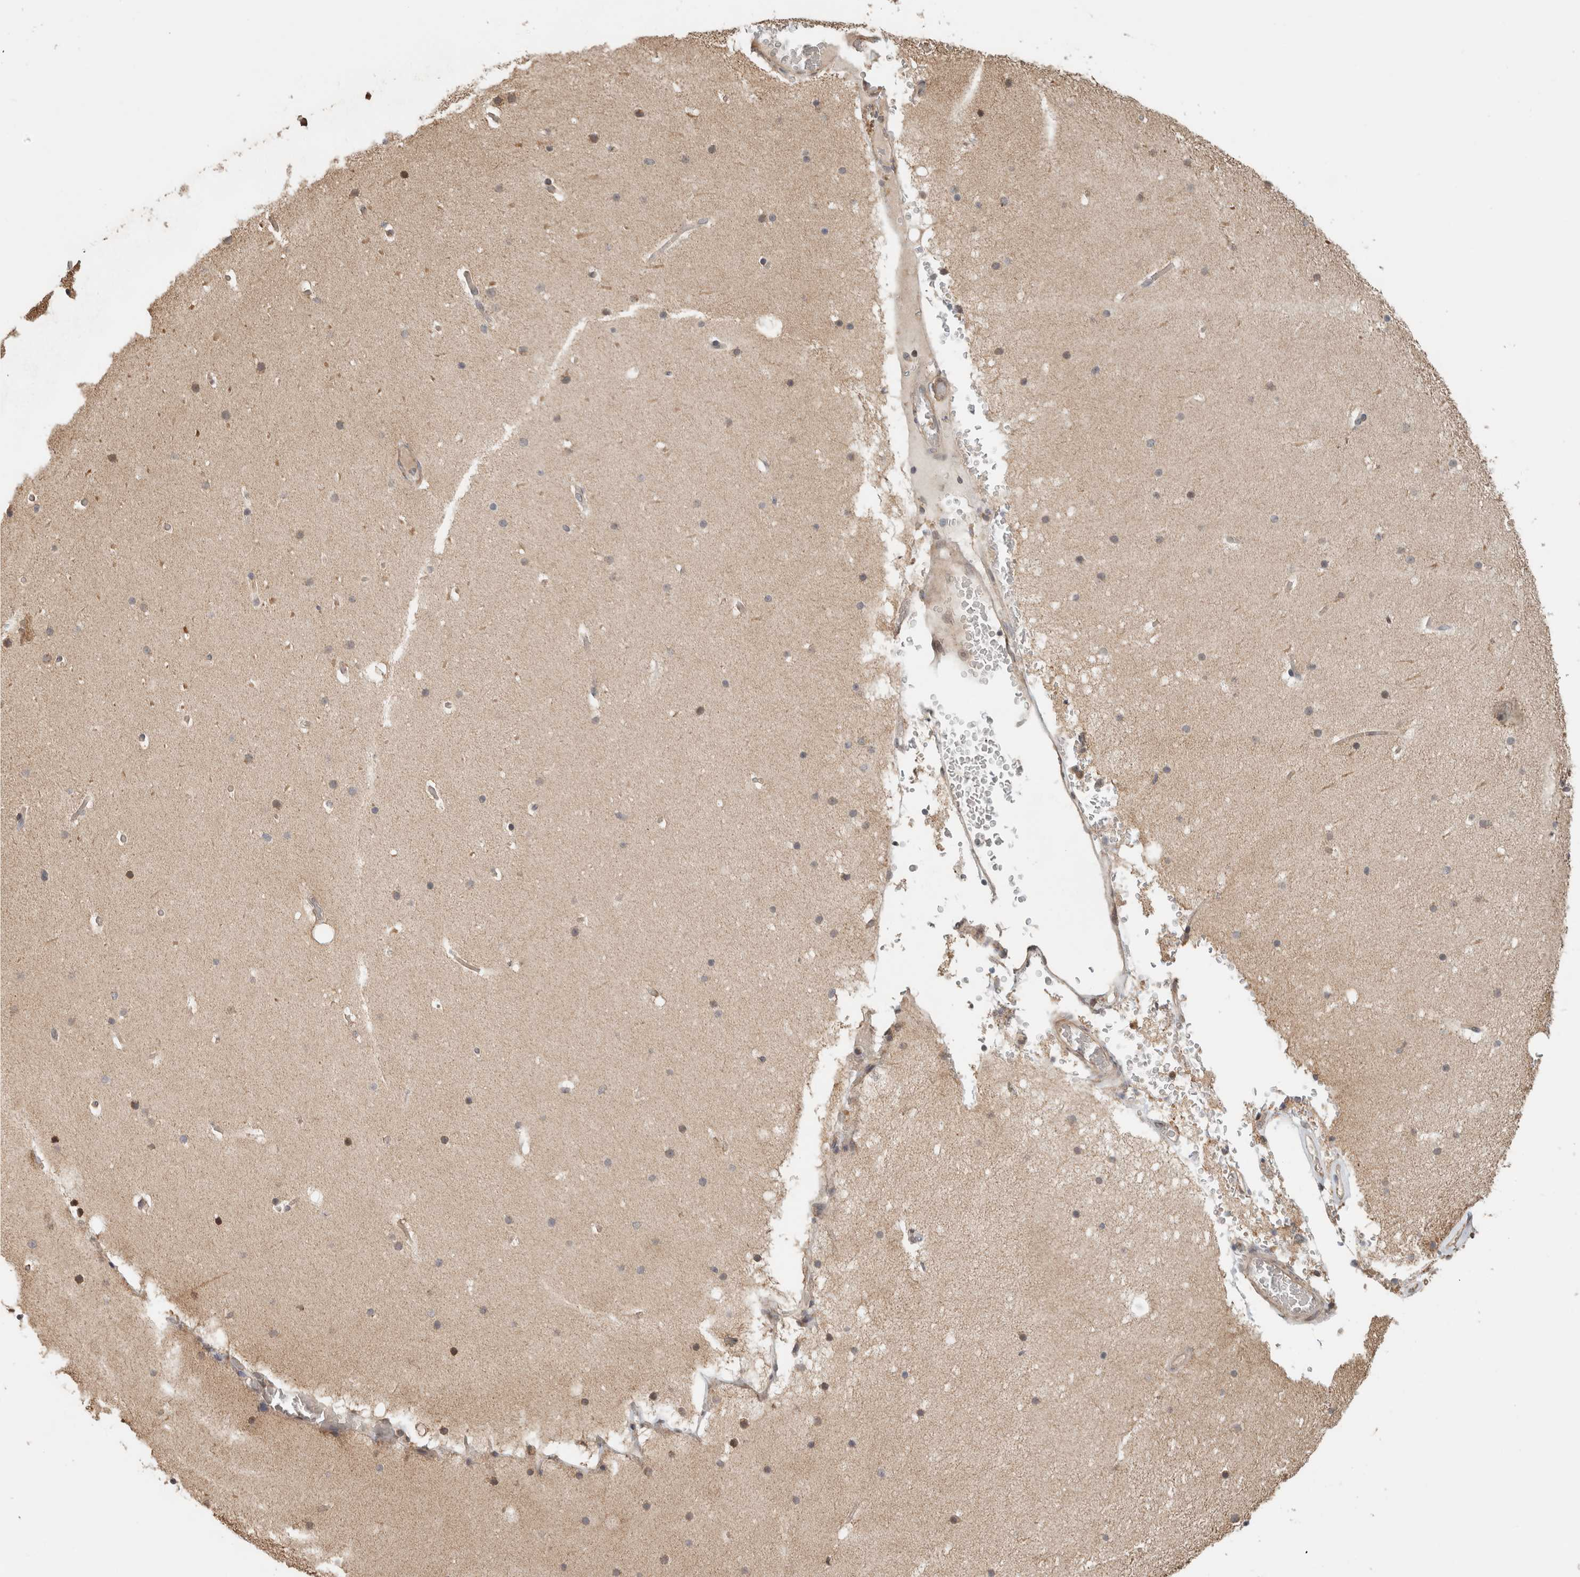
{"staining": {"intensity": "moderate", "quantity": "<25%", "location": "cytoplasmic/membranous"}, "tissue": "cerebellum", "cell_type": "Cells in granular layer", "image_type": "normal", "snomed": [{"axis": "morphology", "description": "Normal tissue, NOS"}, {"axis": "topography", "description": "Cerebellum"}], "caption": "This image reveals benign cerebellum stained with IHC to label a protein in brown. The cytoplasmic/membranous of cells in granular layer show moderate positivity for the protein. Nuclei are counter-stained blue.", "gene": "GINS4", "patient": {"sex": "male", "age": 57}}